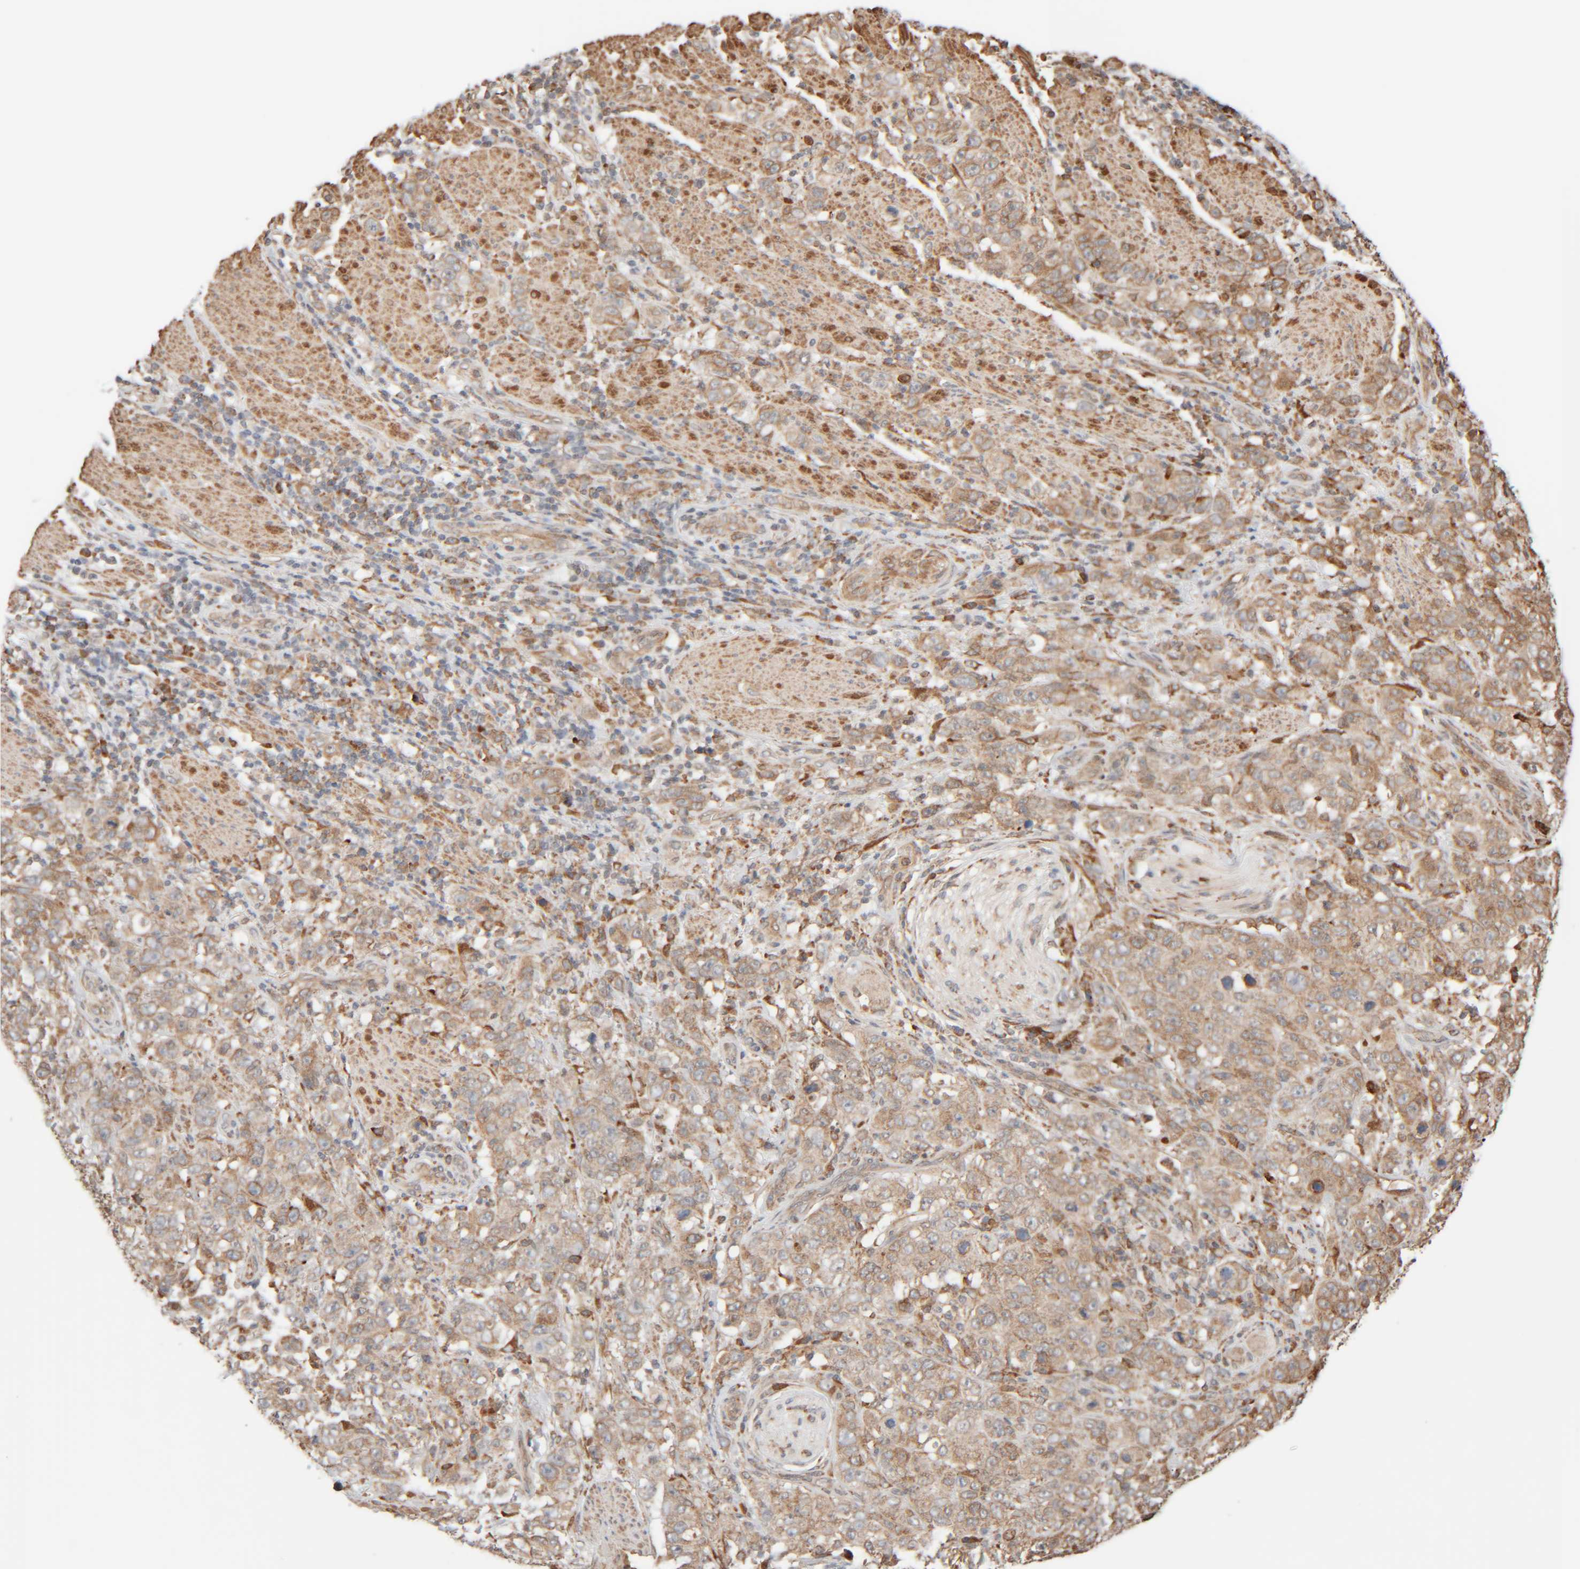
{"staining": {"intensity": "moderate", "quantity": ">75%", "location": "cytoplasmic/membranous"}, "tissue": "stomach cancer", "cell_type": "Tumor cells", "image_type": "cancer", "snomed": [{"axis": "morphology", "description": "Adenocarcinoma, NOS"}, {"axis": "topography", "description": "Stomach"}], "caption": "Immunohistochemical staining of human adenocarcinoma (stomach) reveals moderate cytoplasmic/membranous protein staining in approximately >75% of tumor cells.", "gene": "INTS1", "patient": {"sex": "male", "age": 48}}